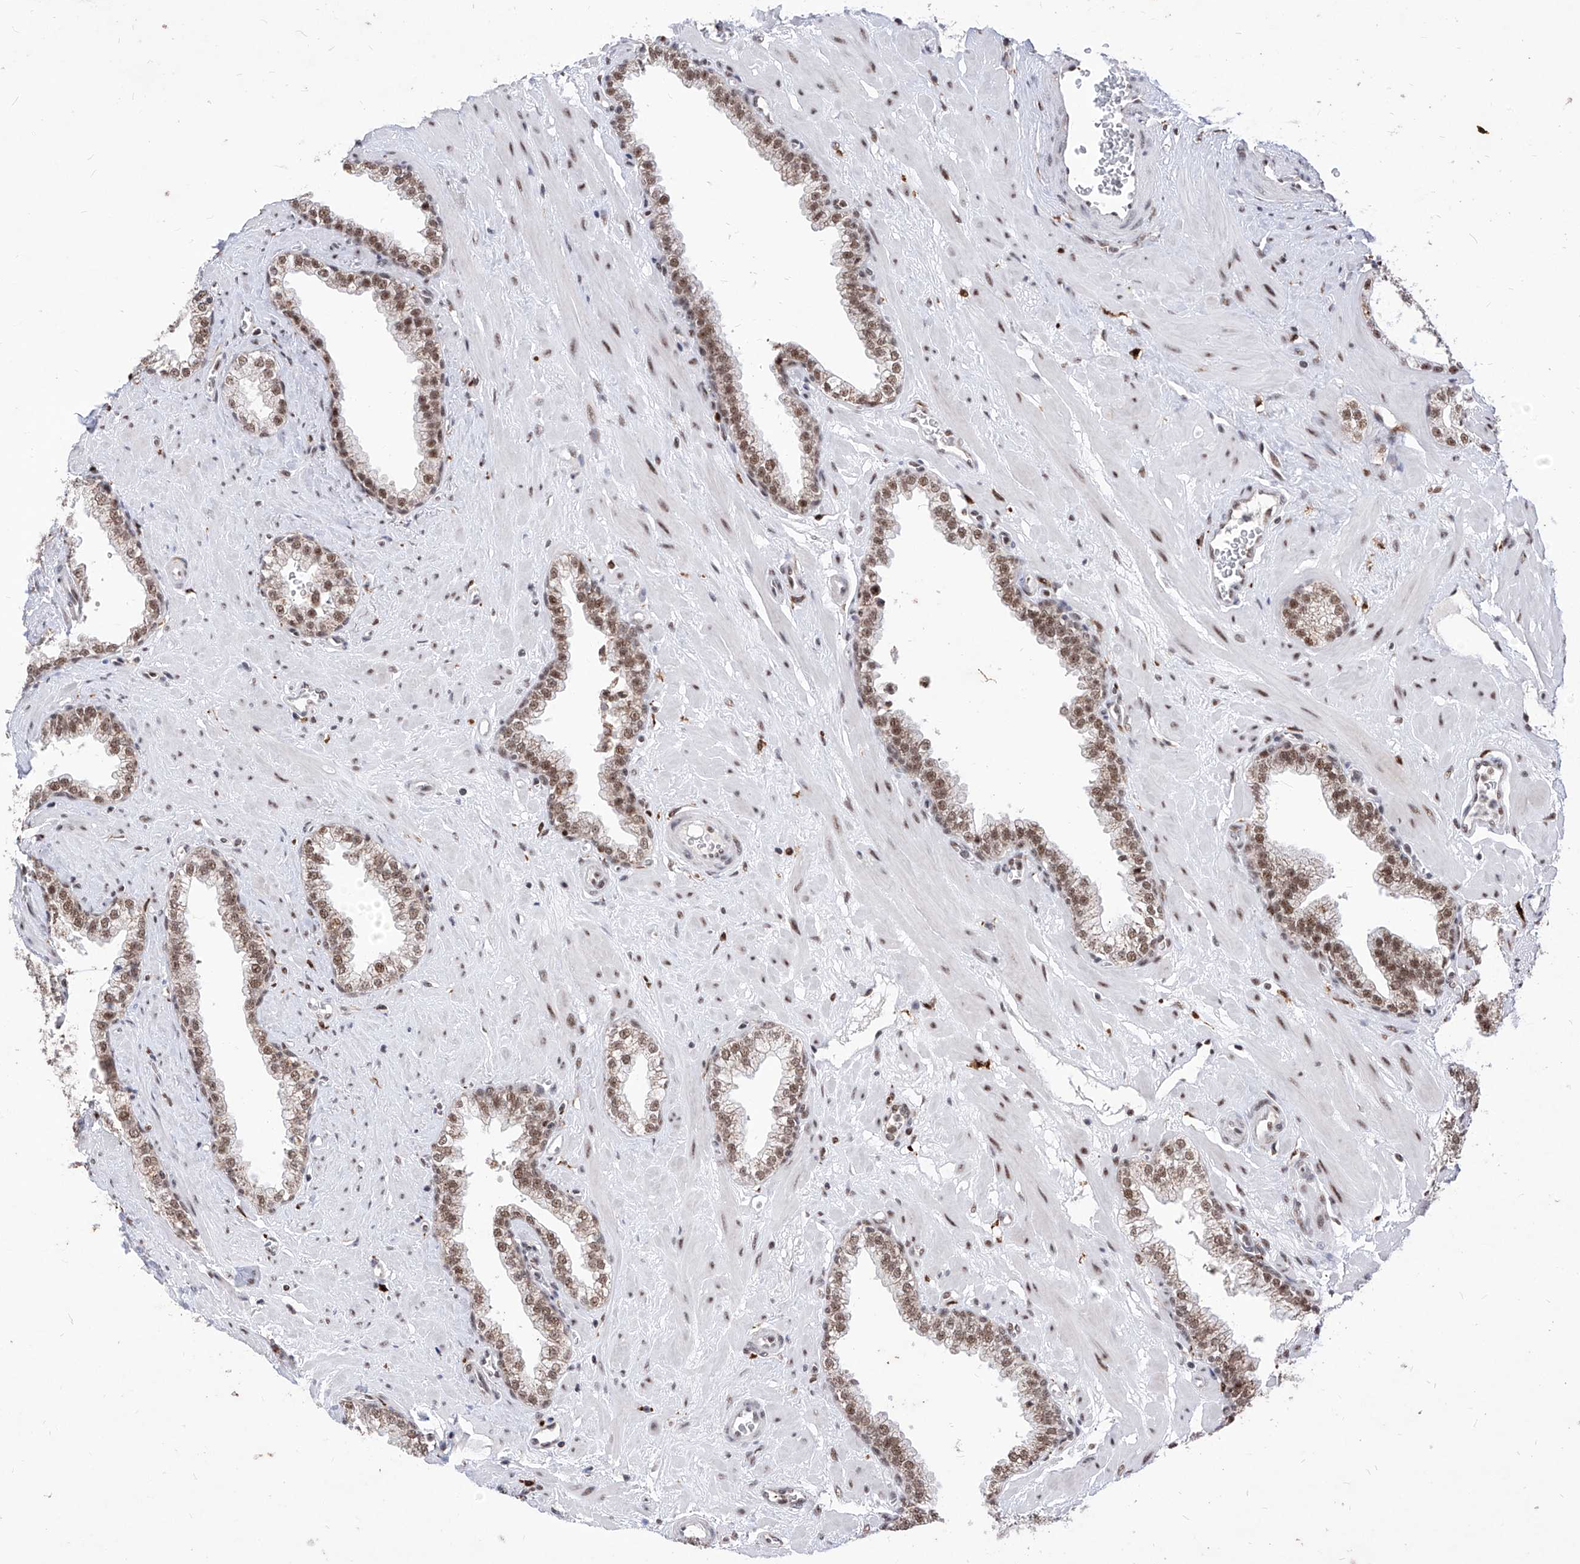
{"staining": {"intensity": "moderate", "quantity": ">75%", "location": "cytoplasmic/membranous"}, "tissue": "prostate", "cell_type": "Glandular cells", "image_type": "normal", "snomed": [{"axis": "morphology", "description": "Normal tissue, NOS"}, {"axis": "morphology", "description": "Urothelial carcinoma, Low grade"}, {"axis": "topography", "description": "Urinary bladder"}, {"axis": "topography", "description": "Prostate"}], "caption": "High-magnification brightfield microscopy of unremarkable prostate stained with DAB (brown) and counterstained with hematoxylin (blue). glandular cells exhibit moderate cytoplasmic/membranous positivity is appreciated in about>75% of cells.", "gene": "PHF5A", "patient": {"sex": "male", "age": 60}}